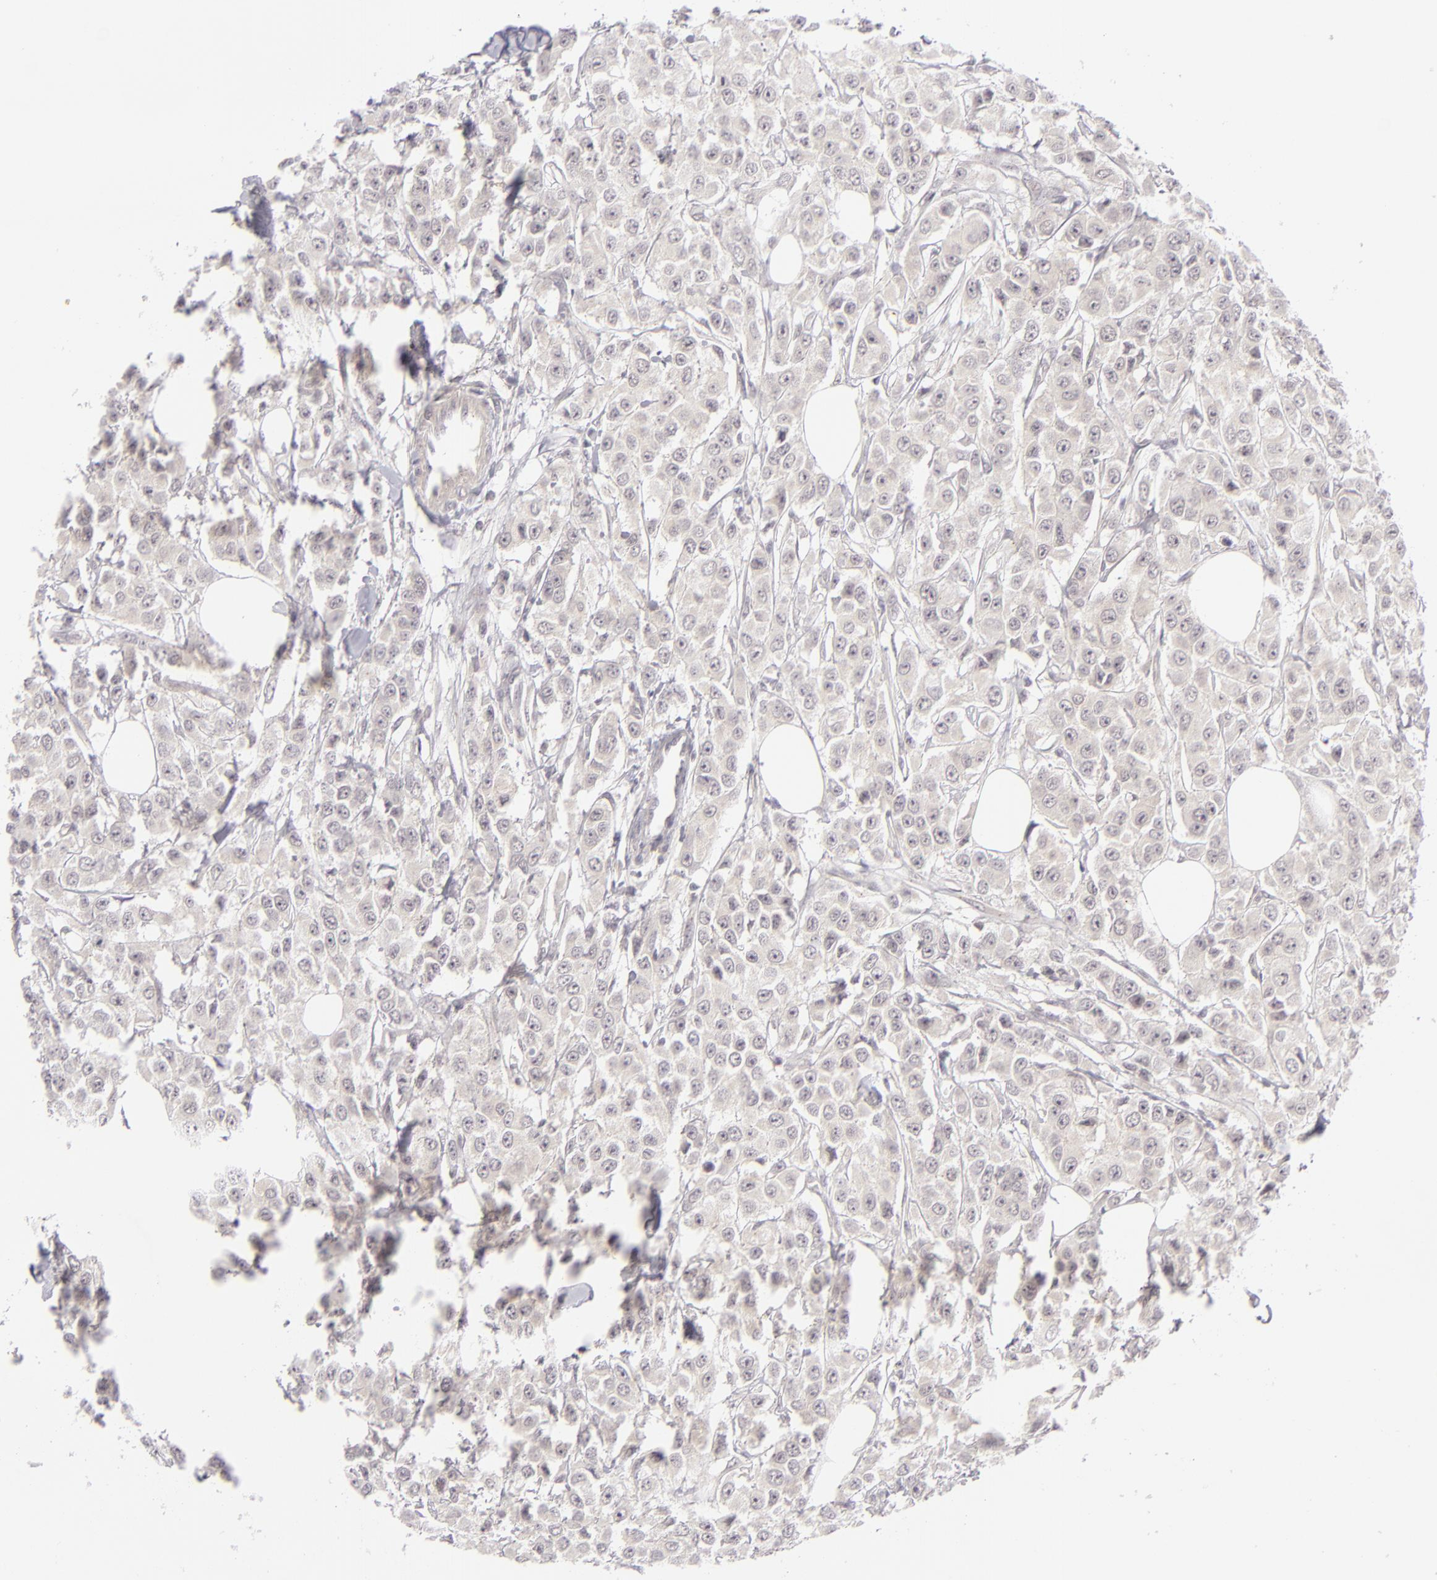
{"staining": {"intensity": "negative", "quantity": "none", "location": "none"}, "tissue": "breast cancer", "cell_type": "Tumor cells", "image_type": "cancer", "snomed": [{"axis": "morphology", "description": "Duct carcinoma"}, {"axis": "topography", "description": "Breast"}], "caption": "Immunohistochemistry (IHC) image of human breast cancer (intraductal carcinoma) stained for a protein (brown), which reveals no expression in tumor cells.", "gene": "DLG3", "patient": {"sex": "female", "age": 58}}